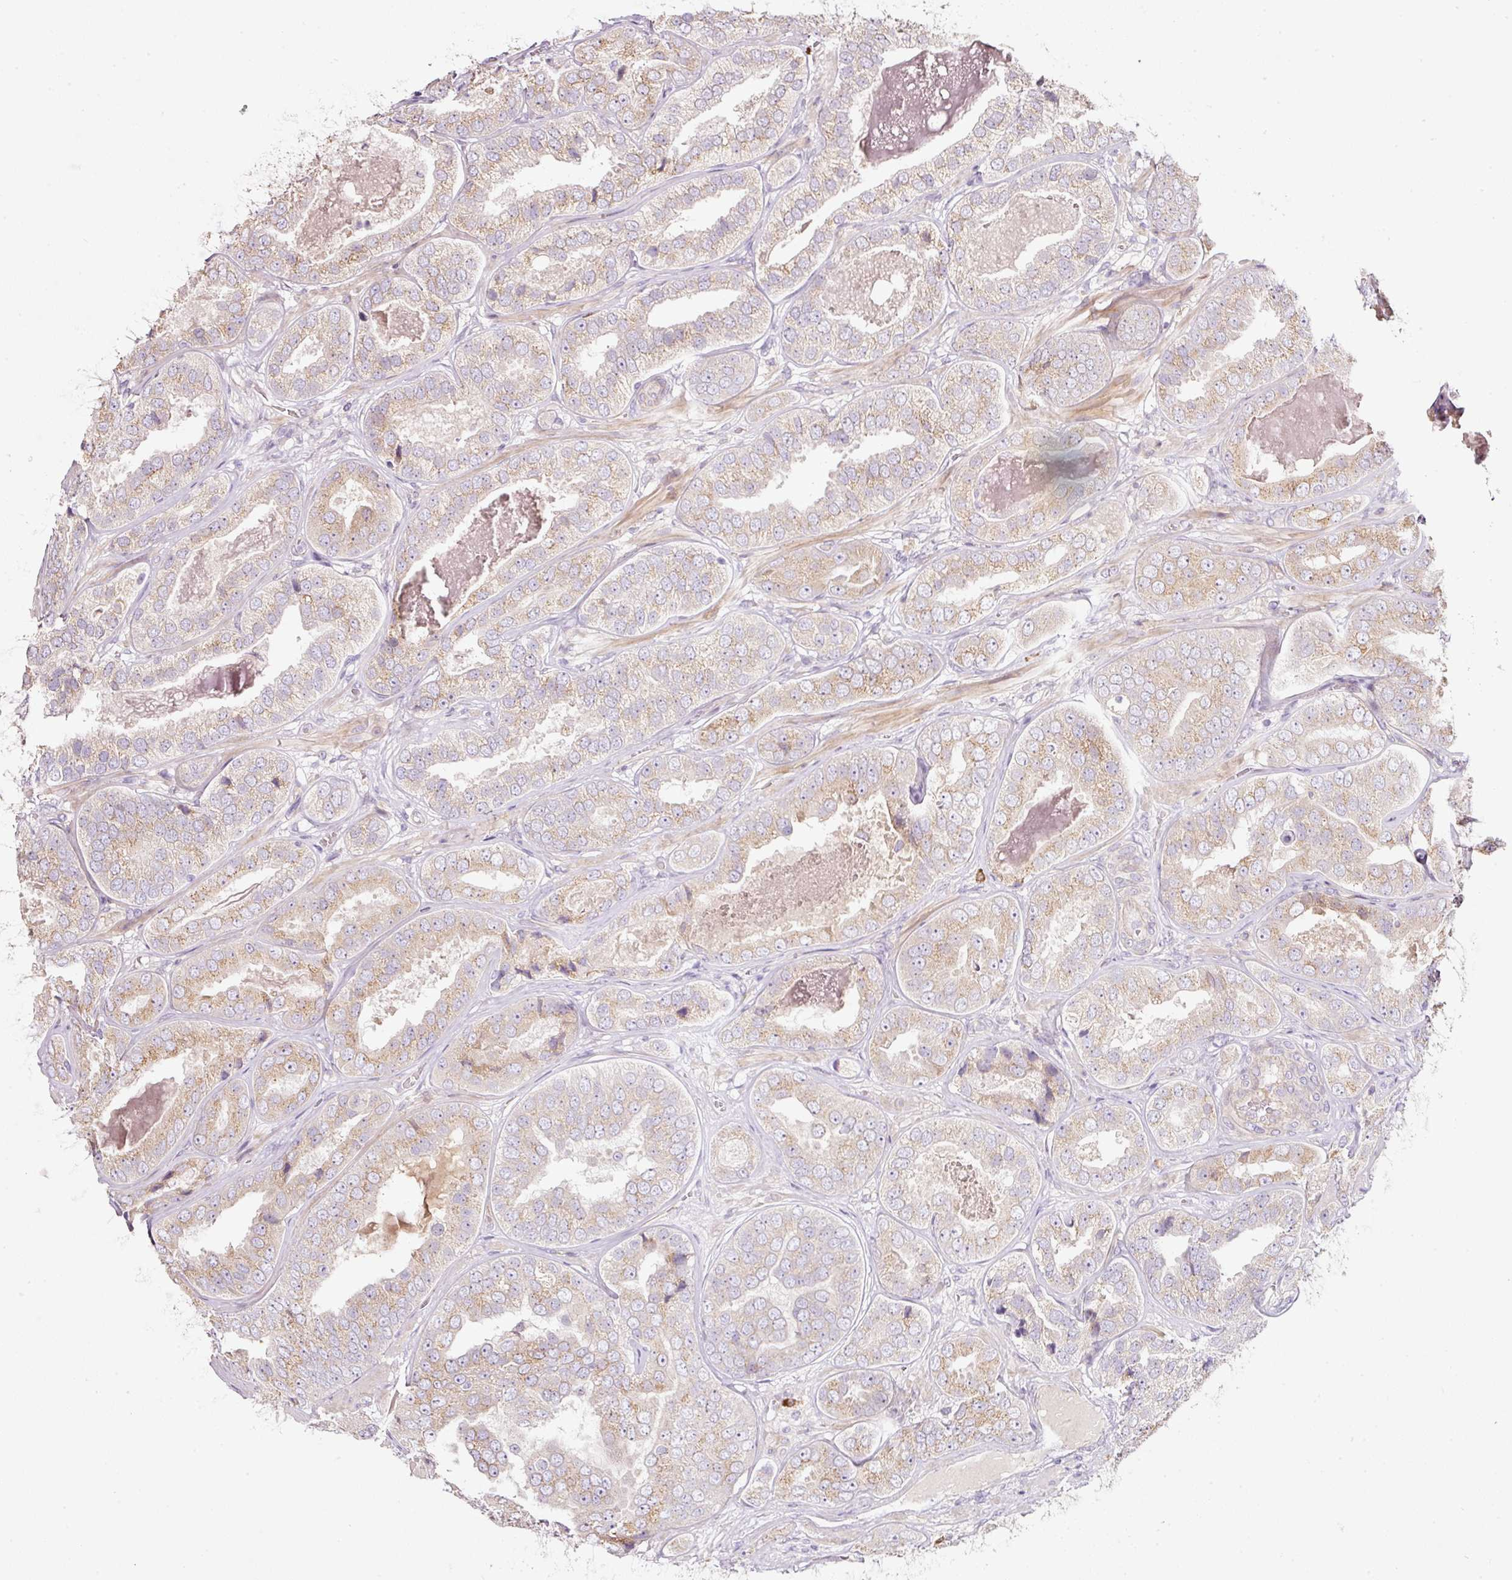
{"staining": {"intensity": "weak", "quantity": ">75%", "location": "cytoplasmic/membranous"}, "tissue": "prostate cancer", "cell_type": "Tumor cells", "image_type": "cancer", "snomed": [{"axis": "morphology", "description": "Adenocarcinoma, High grade"}, {"axis": "topography", "description": "Prostate"}], "caption": "The photomicrograph reveals immunohistochemical staining of adenocarcinoma (high-grade) (prostate). There is weak cytoplasmic/membranous staining is identified in approximately >75% of tumor cells. (Stains: DAB in brown, nuclei in blue, Microscopy: brightfield microscopy at high magnification).", "gene": "NBPF11", "patient": {"sex": "male", "age": 63}}